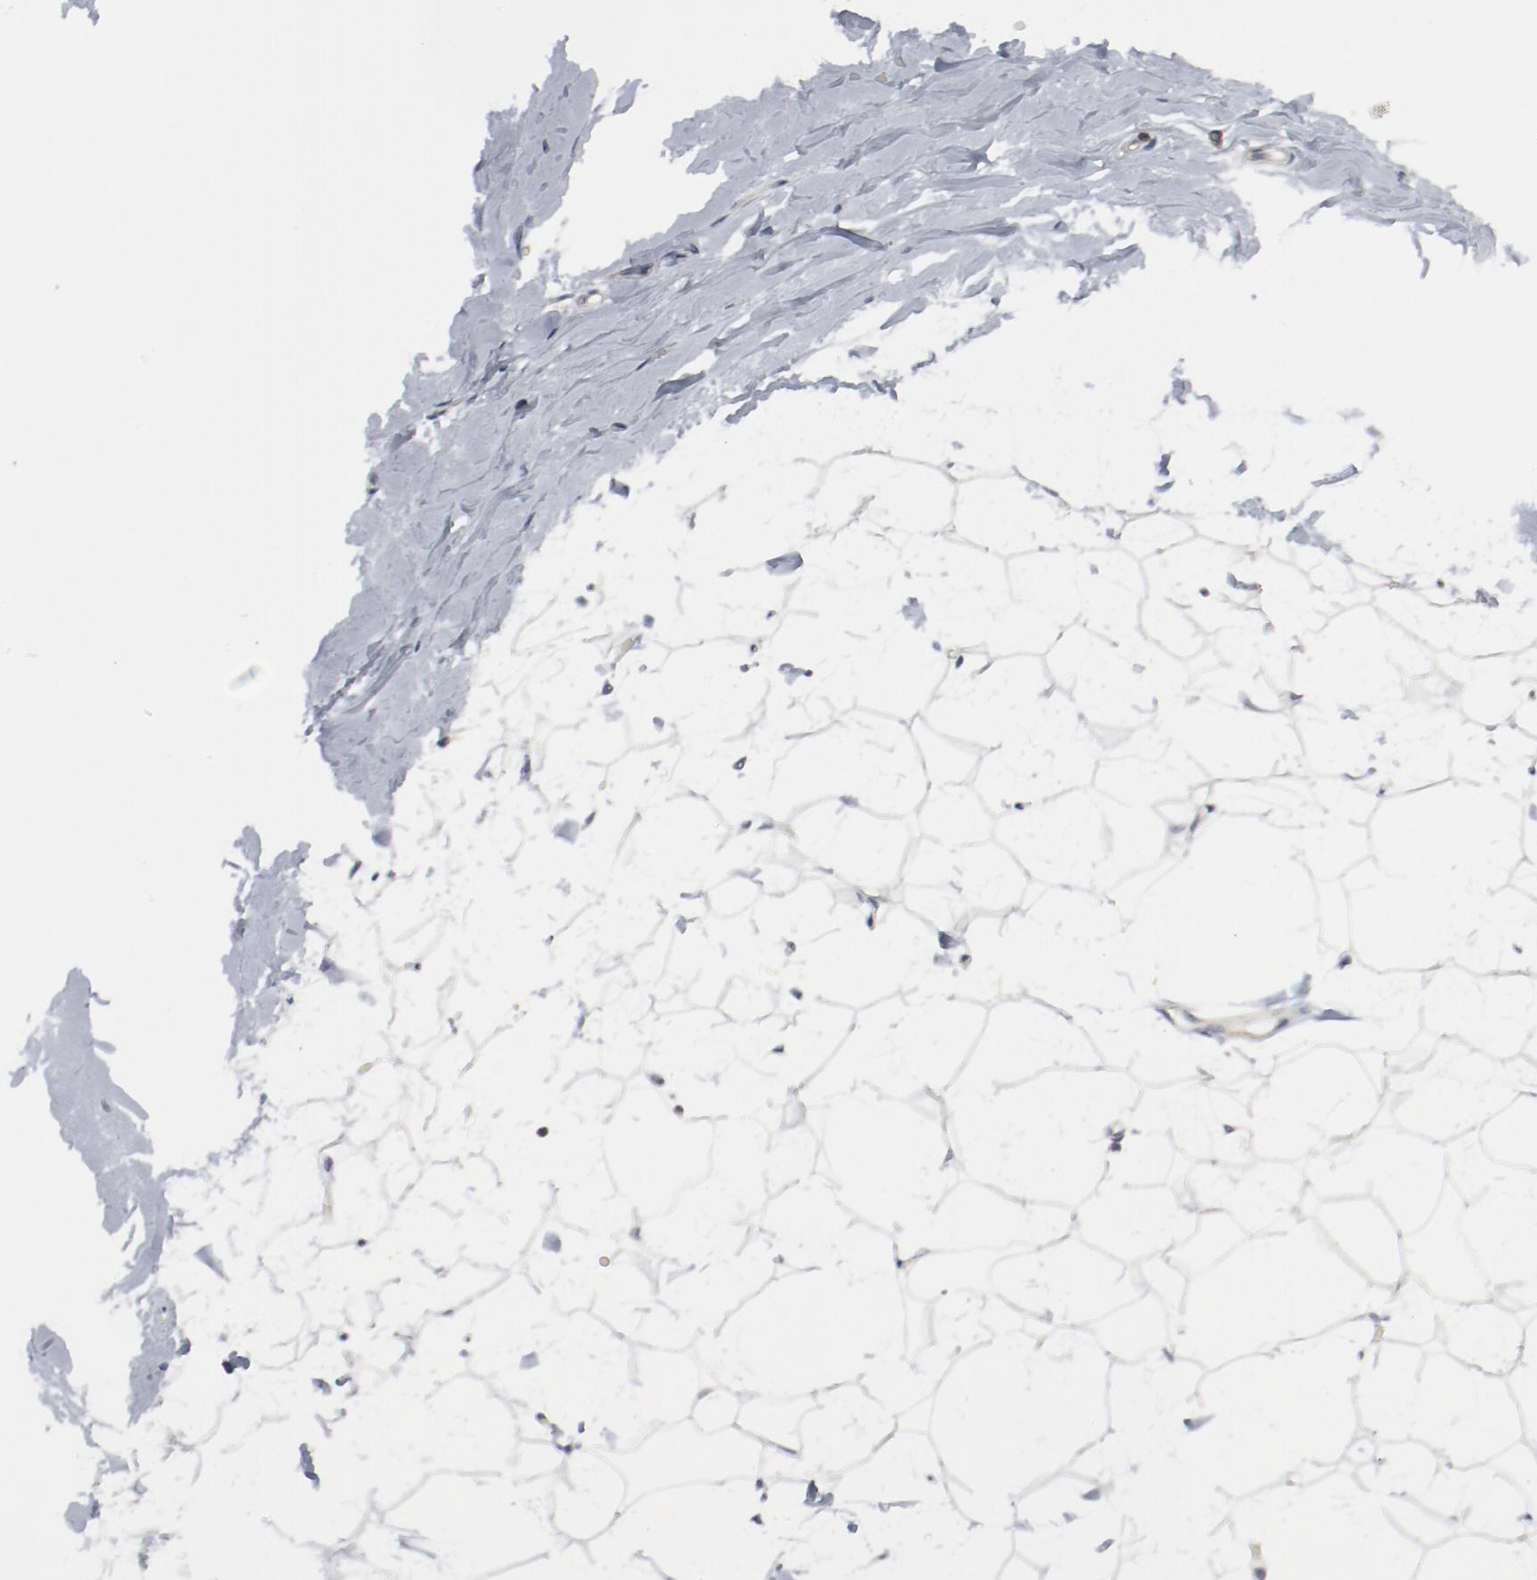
{"staining": {"intensity": "negative", "quantity": "none", "location": "none"}, "tissue": "breast", "cell_type": "Adipocytes", "image_type": "normal", "snomed": [{"axis": "morphology", "description": "Normal tissue, NOS"}, {"axis": "topography", "description": "Breast"}], "caption": "IHC image of normal breast stained for a protein (brown), which shows no positivity in adipocytes.", "gene": "CDK1", "patient": {"sex": "female", "age": 23}}